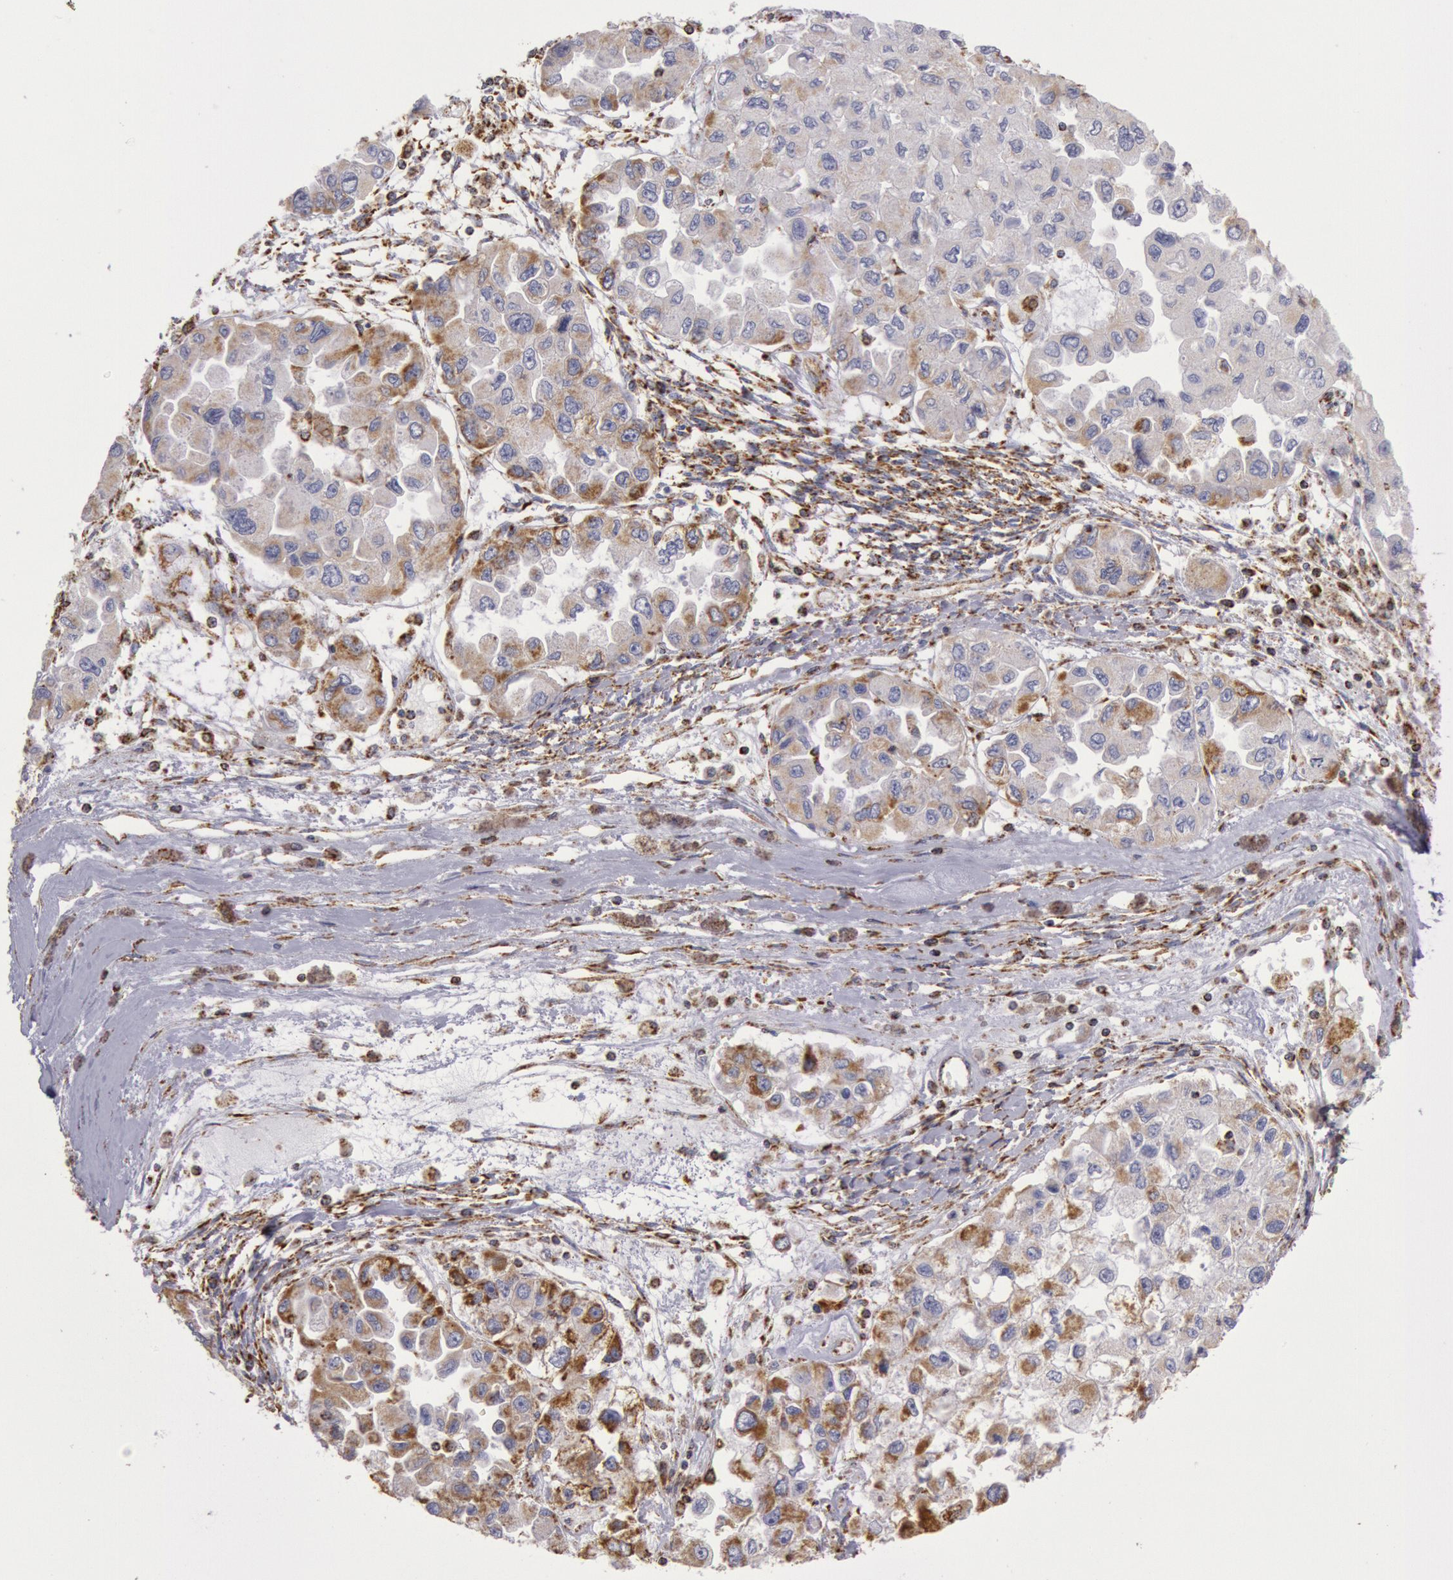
{"staining": {"intensity": "moderate", "quantity": ">75%", "location": "cytoplasmic/membranous"}, "tissue": "ovarian cancer", "cell_type": "Tumor cells", "image_type": "cancer", "snomed": [{"axis": "morphology", "description": "Cystadenocarcinoma, serous, NOS"}, {"axis": "topography", "description": "Ovary"}], "caption": "Ovarian cancer stained with DAB IHC reveals medium levels of moderate cytoplasmic/membranous staining in approximately >75% of tumor cells. (DAB IHC with brightfield microscopy, high magnification).", "gene": "CYC1", "patient": {"sex": "female", "age": 84}}